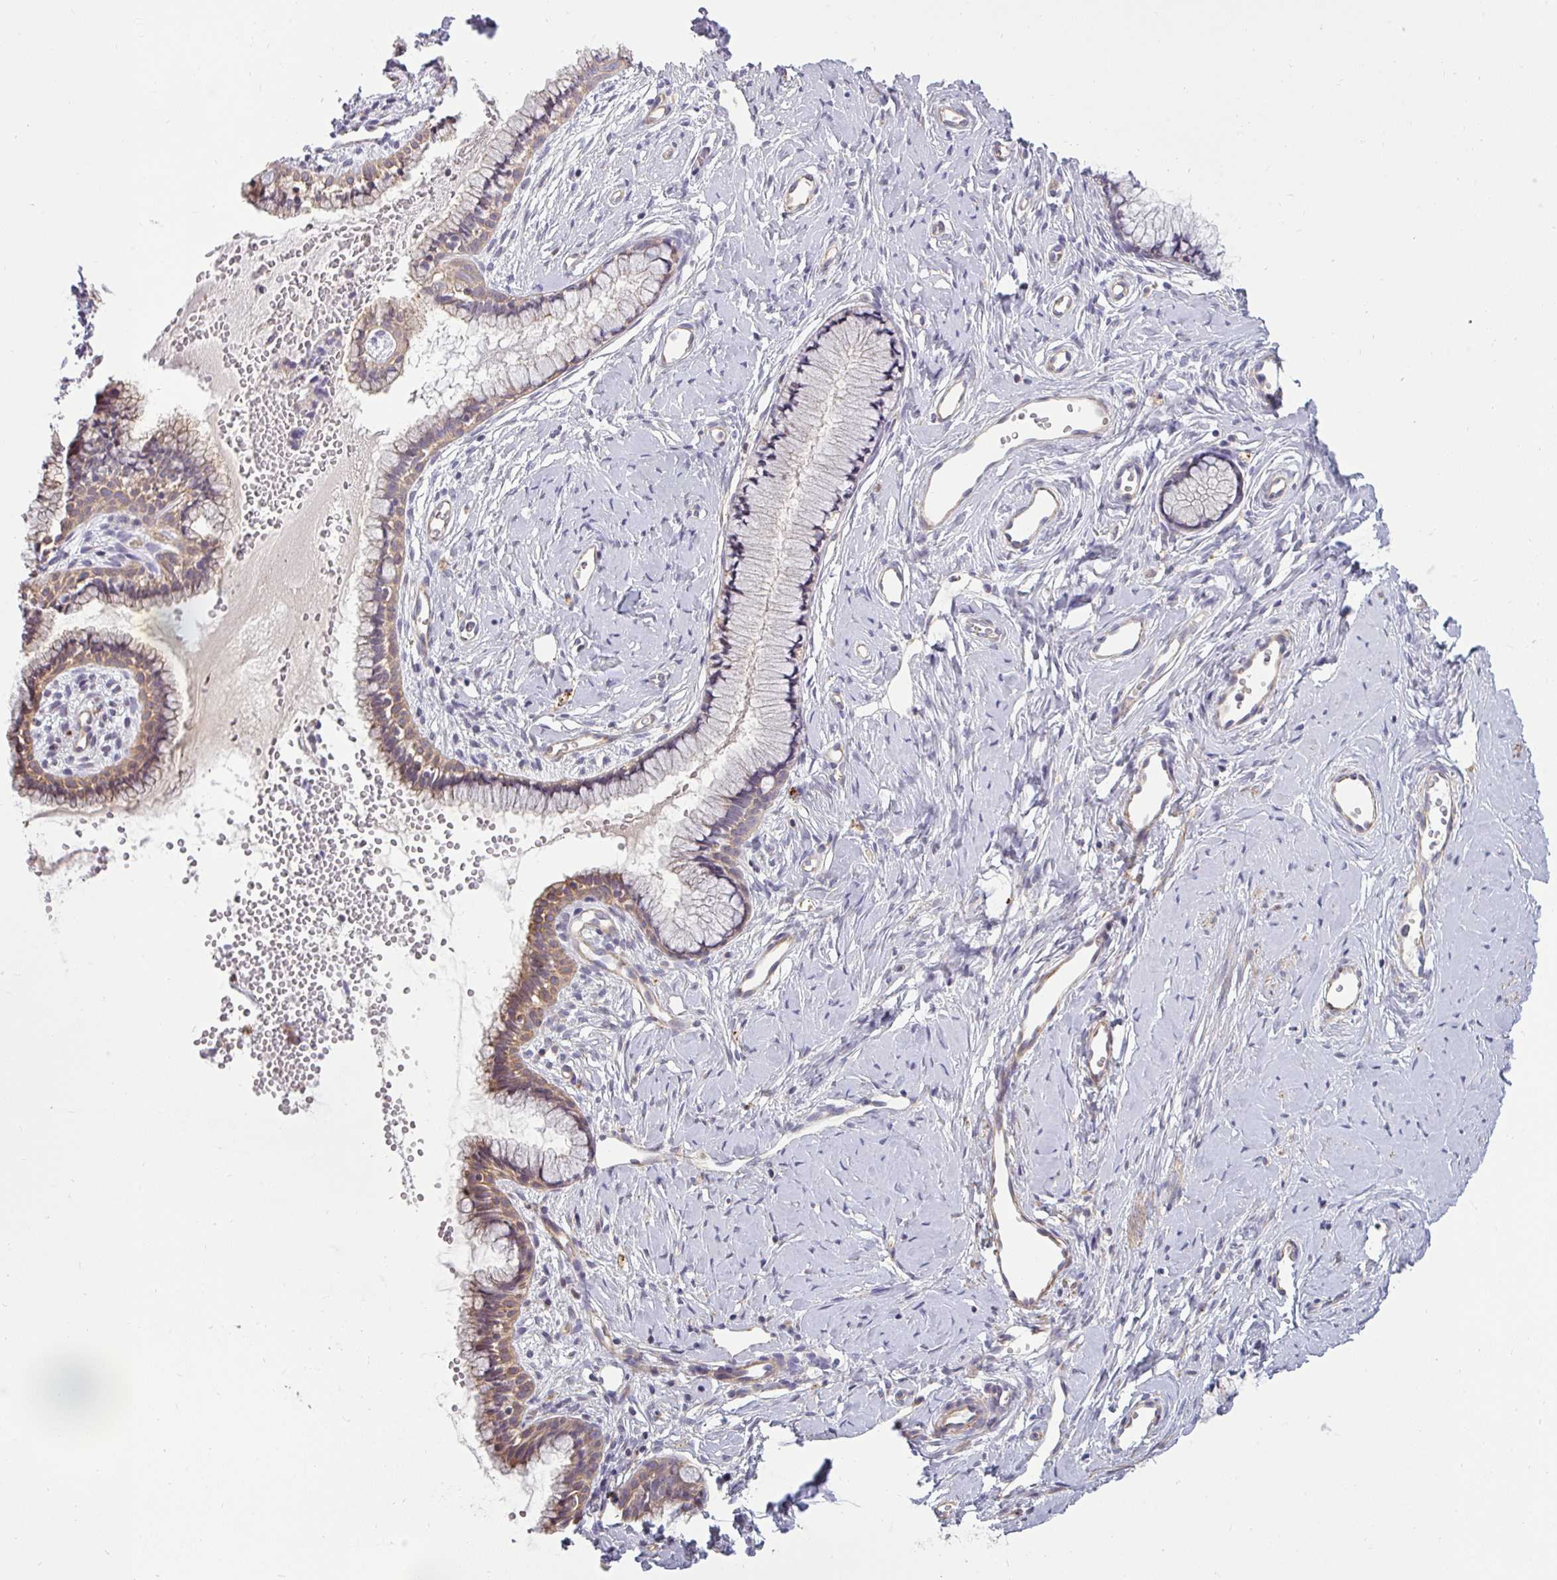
{"staining": {"intensity": "weak", "quantity": "25%-75%", "location": "cytoplasmic/membranous"}, "tissue": "cervix", "cell_type": "Glandular cells", "image_type": "normal", "snomed": [{"axis": "morphology", "description": "Normal tissue, NOS"}, {"axis": "topography", "description": "Cervix"}], "caption": "About 25%-75% of glandular cells in normal human cervix demonstrate weak cytoplasmic/membranous protein staining as visualized by brown immunohistochemical staining.", "gene": "ZNF835", "patient": {"sex": "female", "age": 40}}